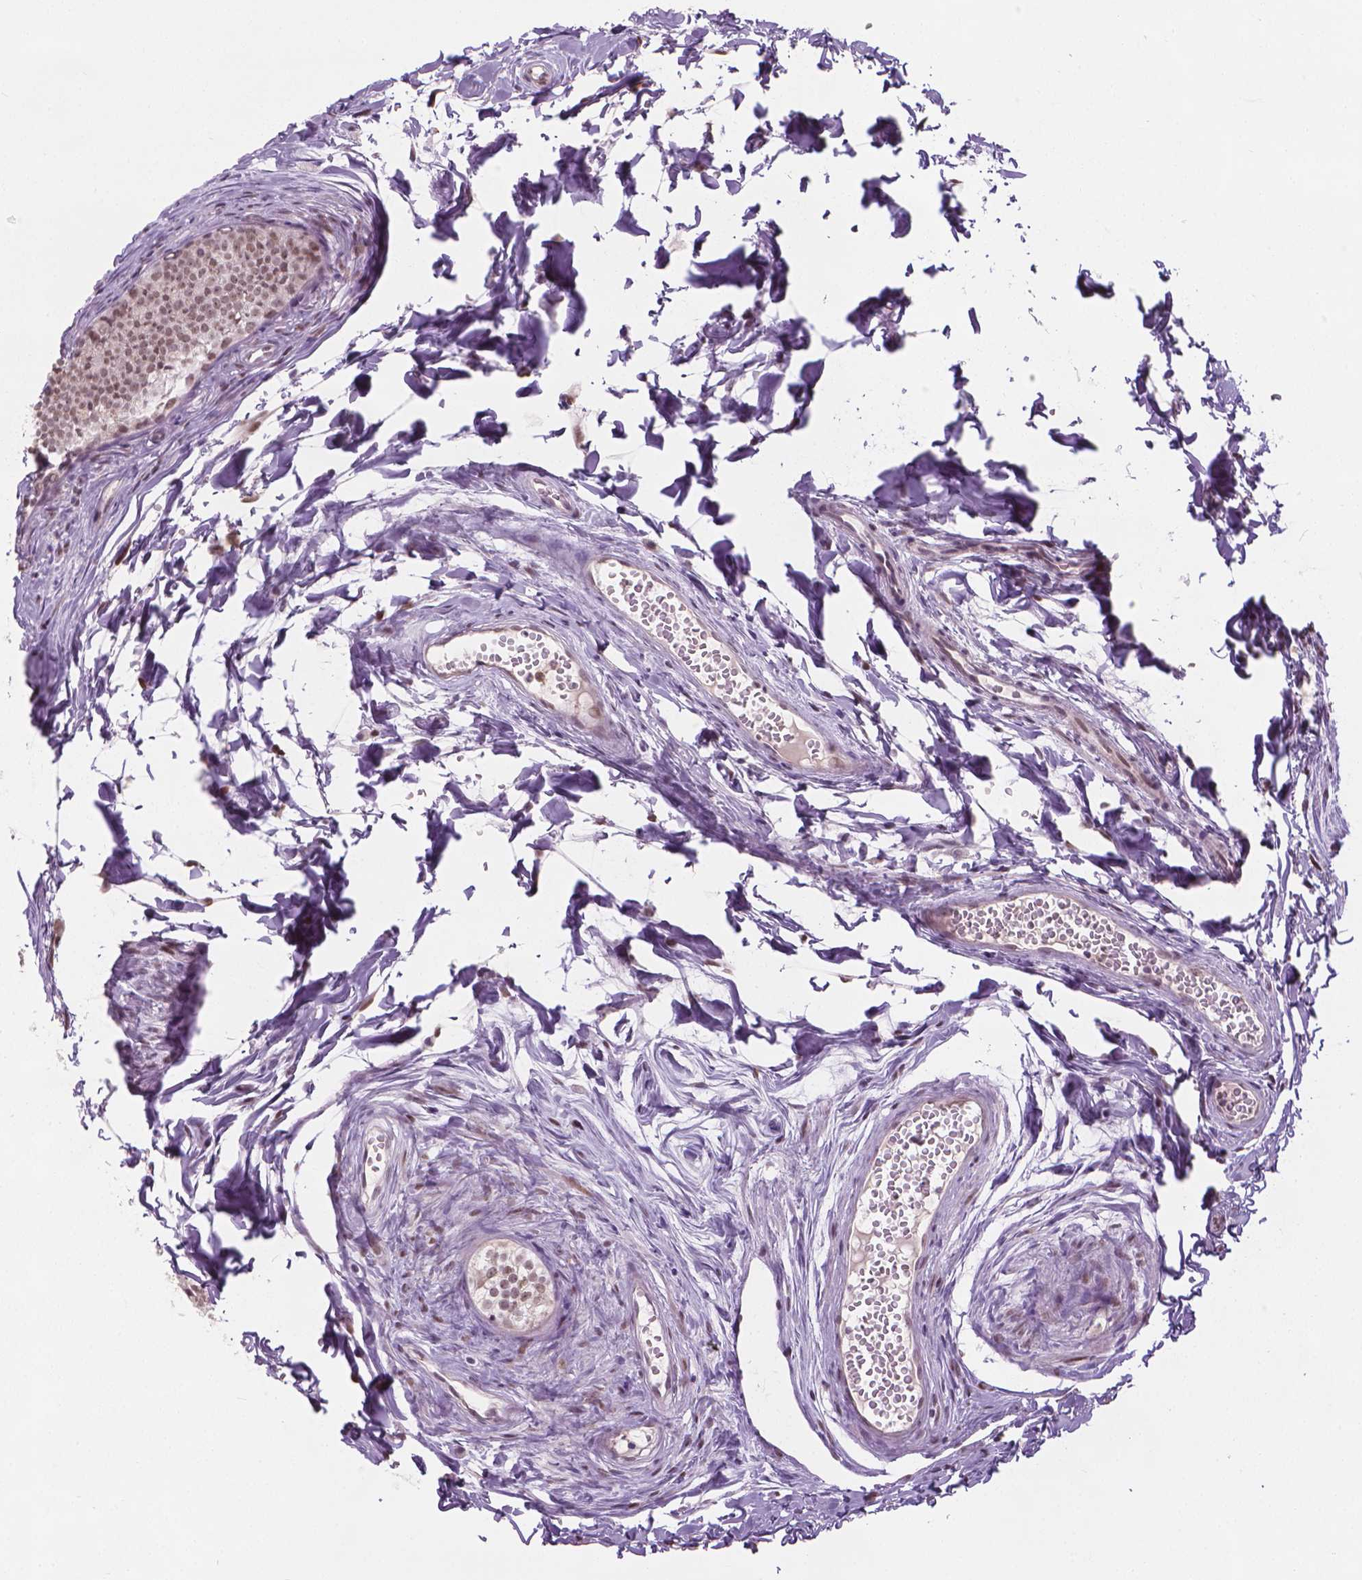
{"staining": {"intensity": "moderate", "quantity": ">75%", "location": "nuclear"}, "tissue": "epididymis", "cell_type": "Glandular cells", "image_type": "normal", "snomed": [{"axis": "morphology", "description": "Normal tissue, NOS"}, {"axis": "topography", "description": "Epididymis"}], "caption": "A brown stain highlights moderate nuclear staining of a protein in glandular cells of normal human epididymis.", "gene": "CDKN1C", "patient": {"sex": "male", "age": 45}}